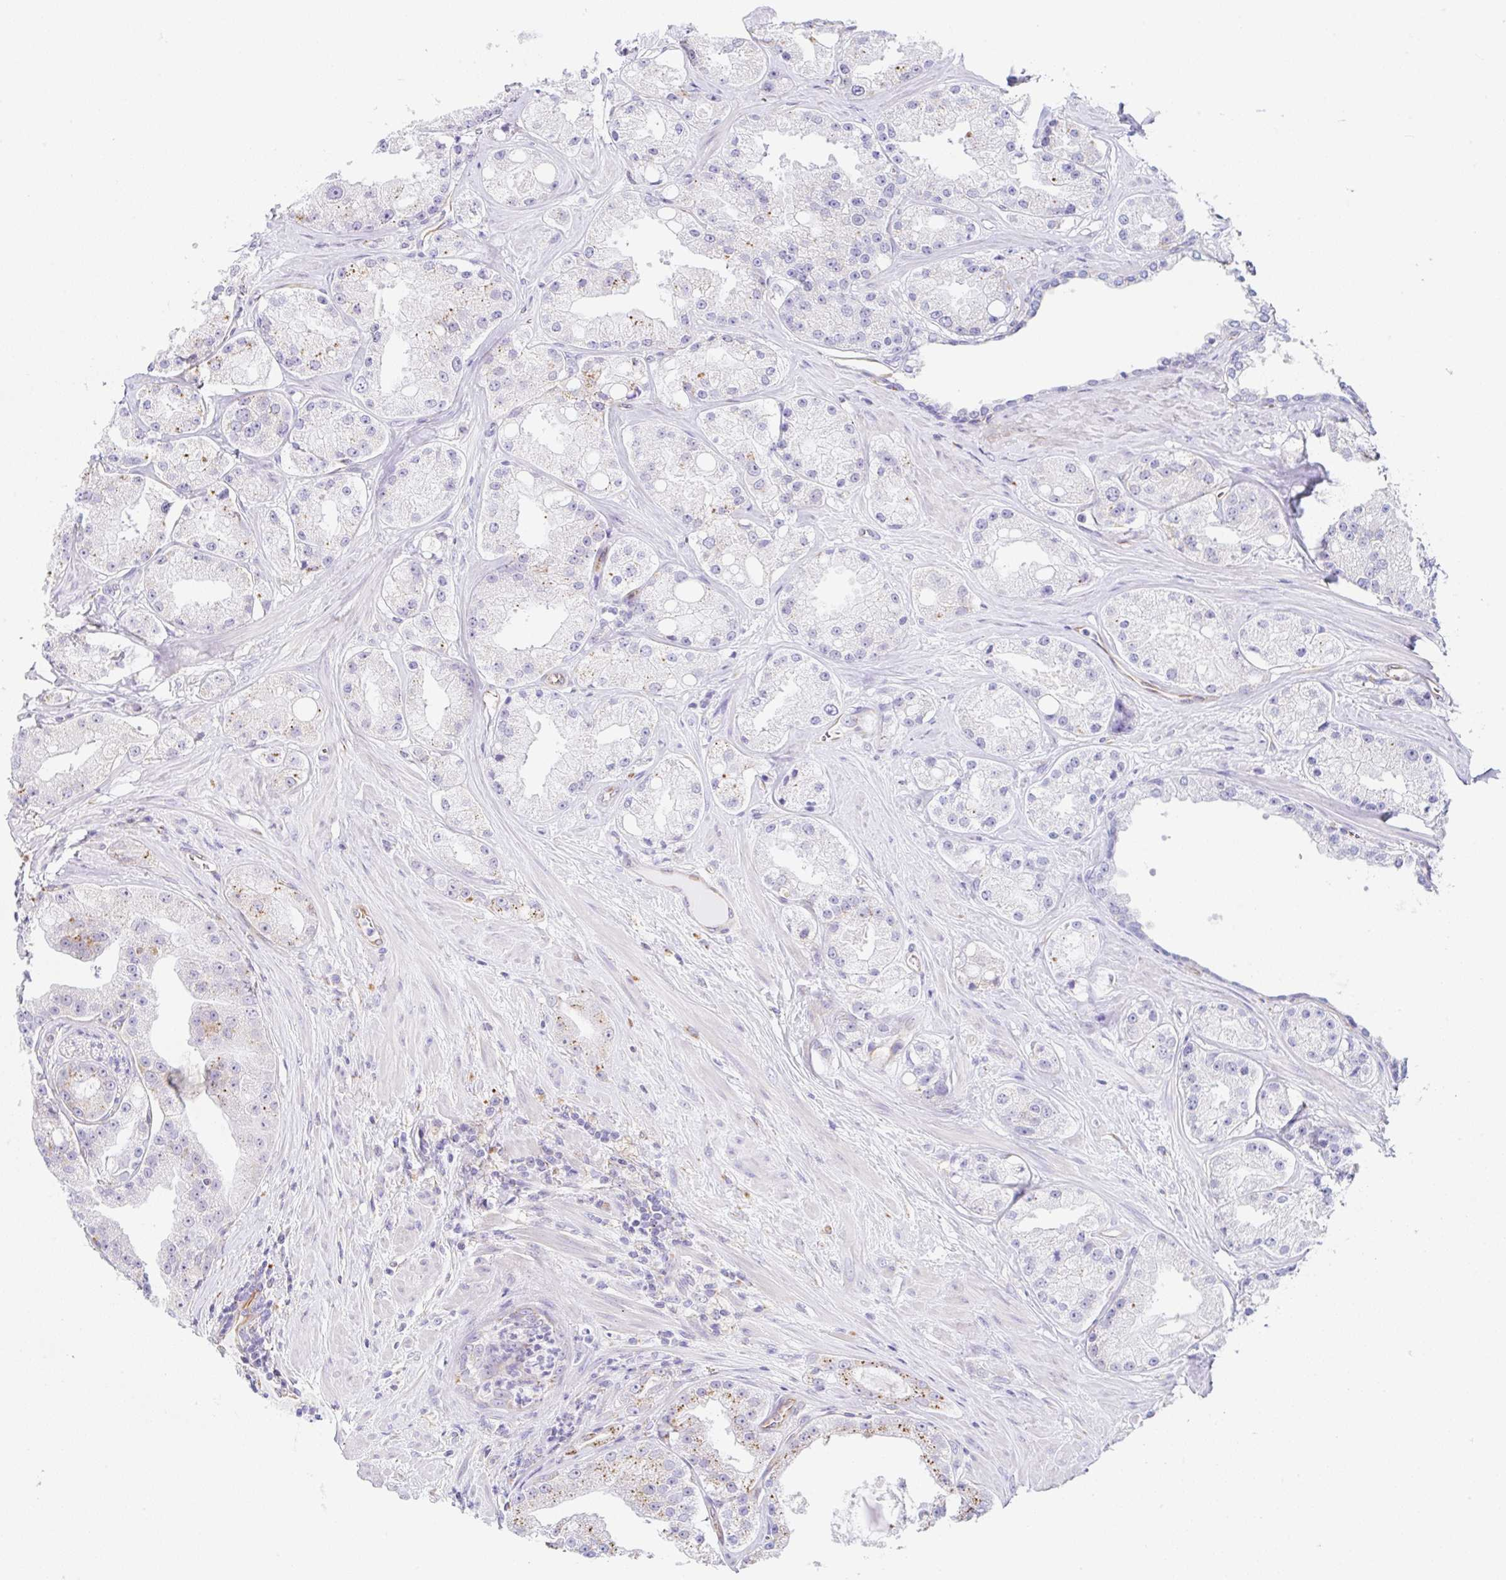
{"staining": {"intensity": "moderate", "quantity": "<25%", "location": "cytoplasmic/membranous"}, "tissue": "prostate cancer", "cell_type": "Tumor cells", "image_type": "cancer", "snomed": [{"axis": "morphology", "description": "Adenocarcinoma, High grade"}, {"axis": "topography", "description": "Prostate"}], "caption": "IHC (DAB) staining of prostate high-grade adenocarcinoma displays moderate cytoplasmic/membranous protein positivity in about <25% of tumor cells.", "gene": "DKK4", "patient": {"sex": "male", "age": 66}}